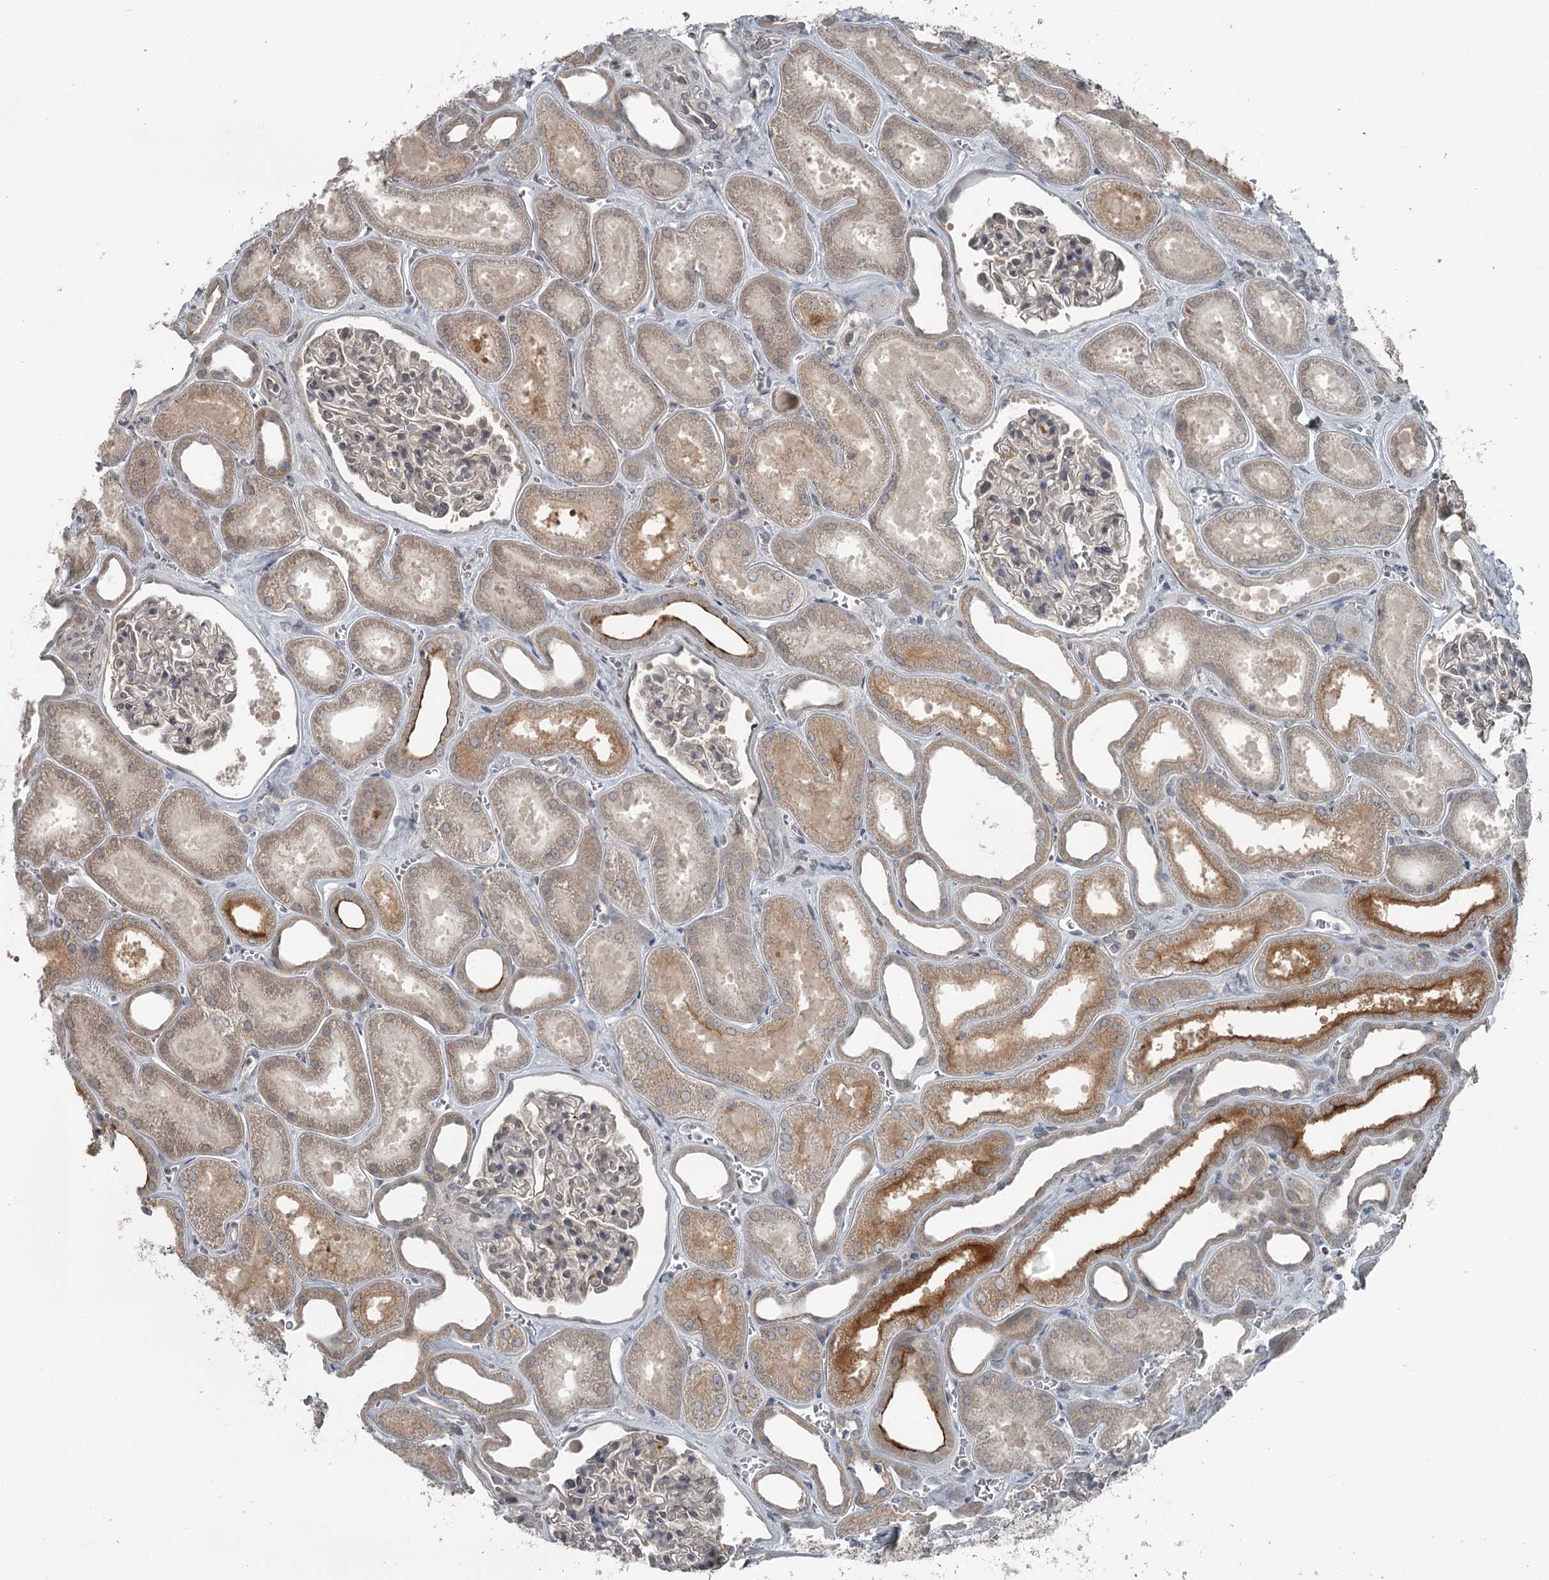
{"staining": {"intensity": "negative", "quantity": "none", "location": "none"}, "tissue": "kidney", "cell_type": "Cells in glomeruli", "image_type": "normal", "snomed": [{"axis": "morphology", "description": "Normal tissue, NOS"}, {"axis": "morphology", "description": "Adenocarcinoma, NOS"}, {"axis": "topography", "description": "Kidney"}], "caption": "Human kidney stained for a protein using IHC reveals no positivity in cells in glomeruli.", "gene": "SLC39A8", "patient": {"sex": "female", "age": 68}}